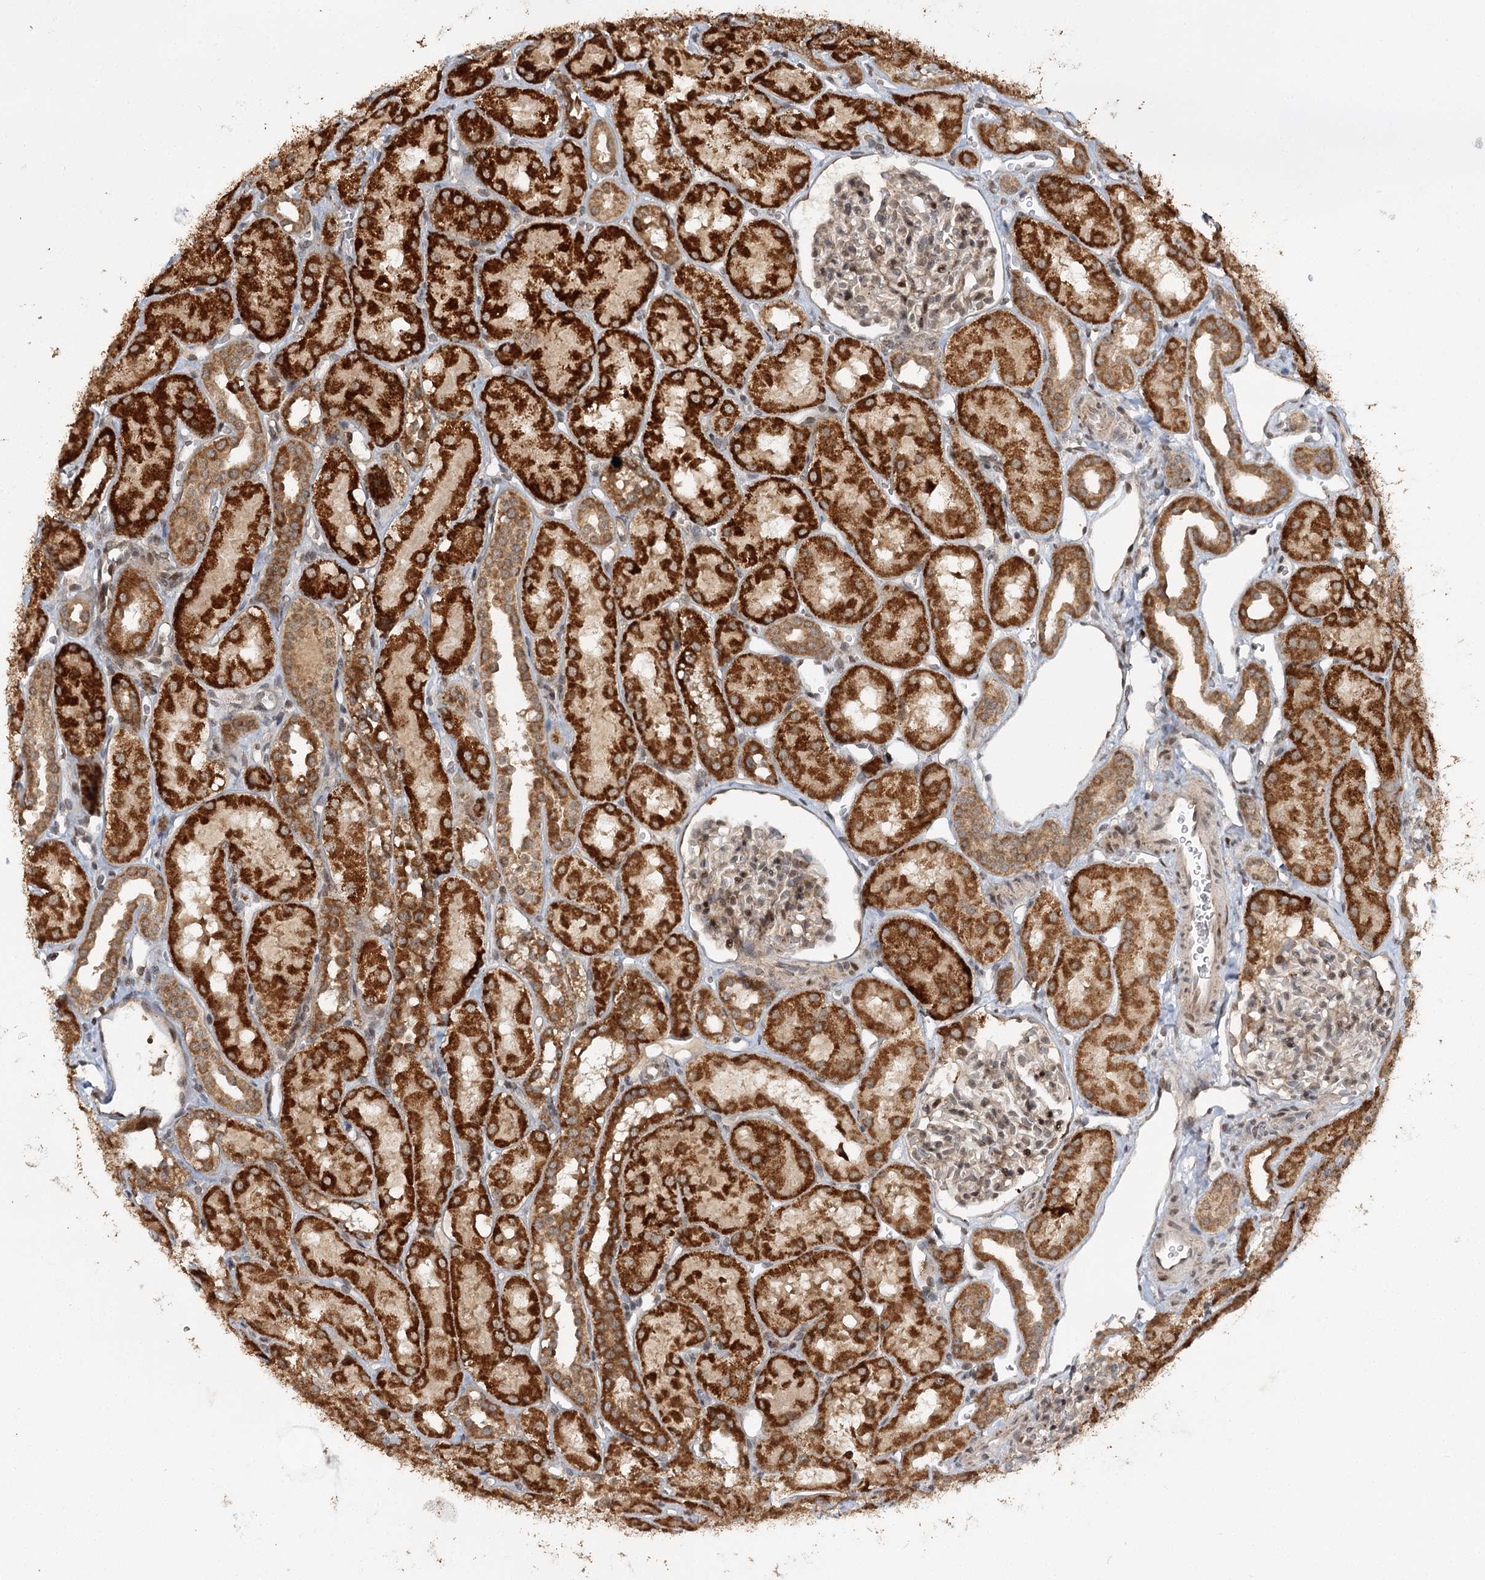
{"staining": {"intensity": "weak", "quantity": "25%-75%", "location": "cytoplasmic/membranous"}, "tissue": "kidney", "cell_type": "Cells in glomeruli", "image_type": "normal", "snomed": [{"axis": "morphology", "description": "Normal tissue, NOS"}, {"axis": "topography", "description": "Kidney"}, {"axis": "topography", "description": "Urinary bladder"}], "caption": "Immunohistochemistry of benign kidney shows low levels of weak cytoplasmic/membranous staining in approximately 25%-75% of cells in glomeruli.", "gene": "ZNRF3", "patient": {"sex": "male", "age": 16}}